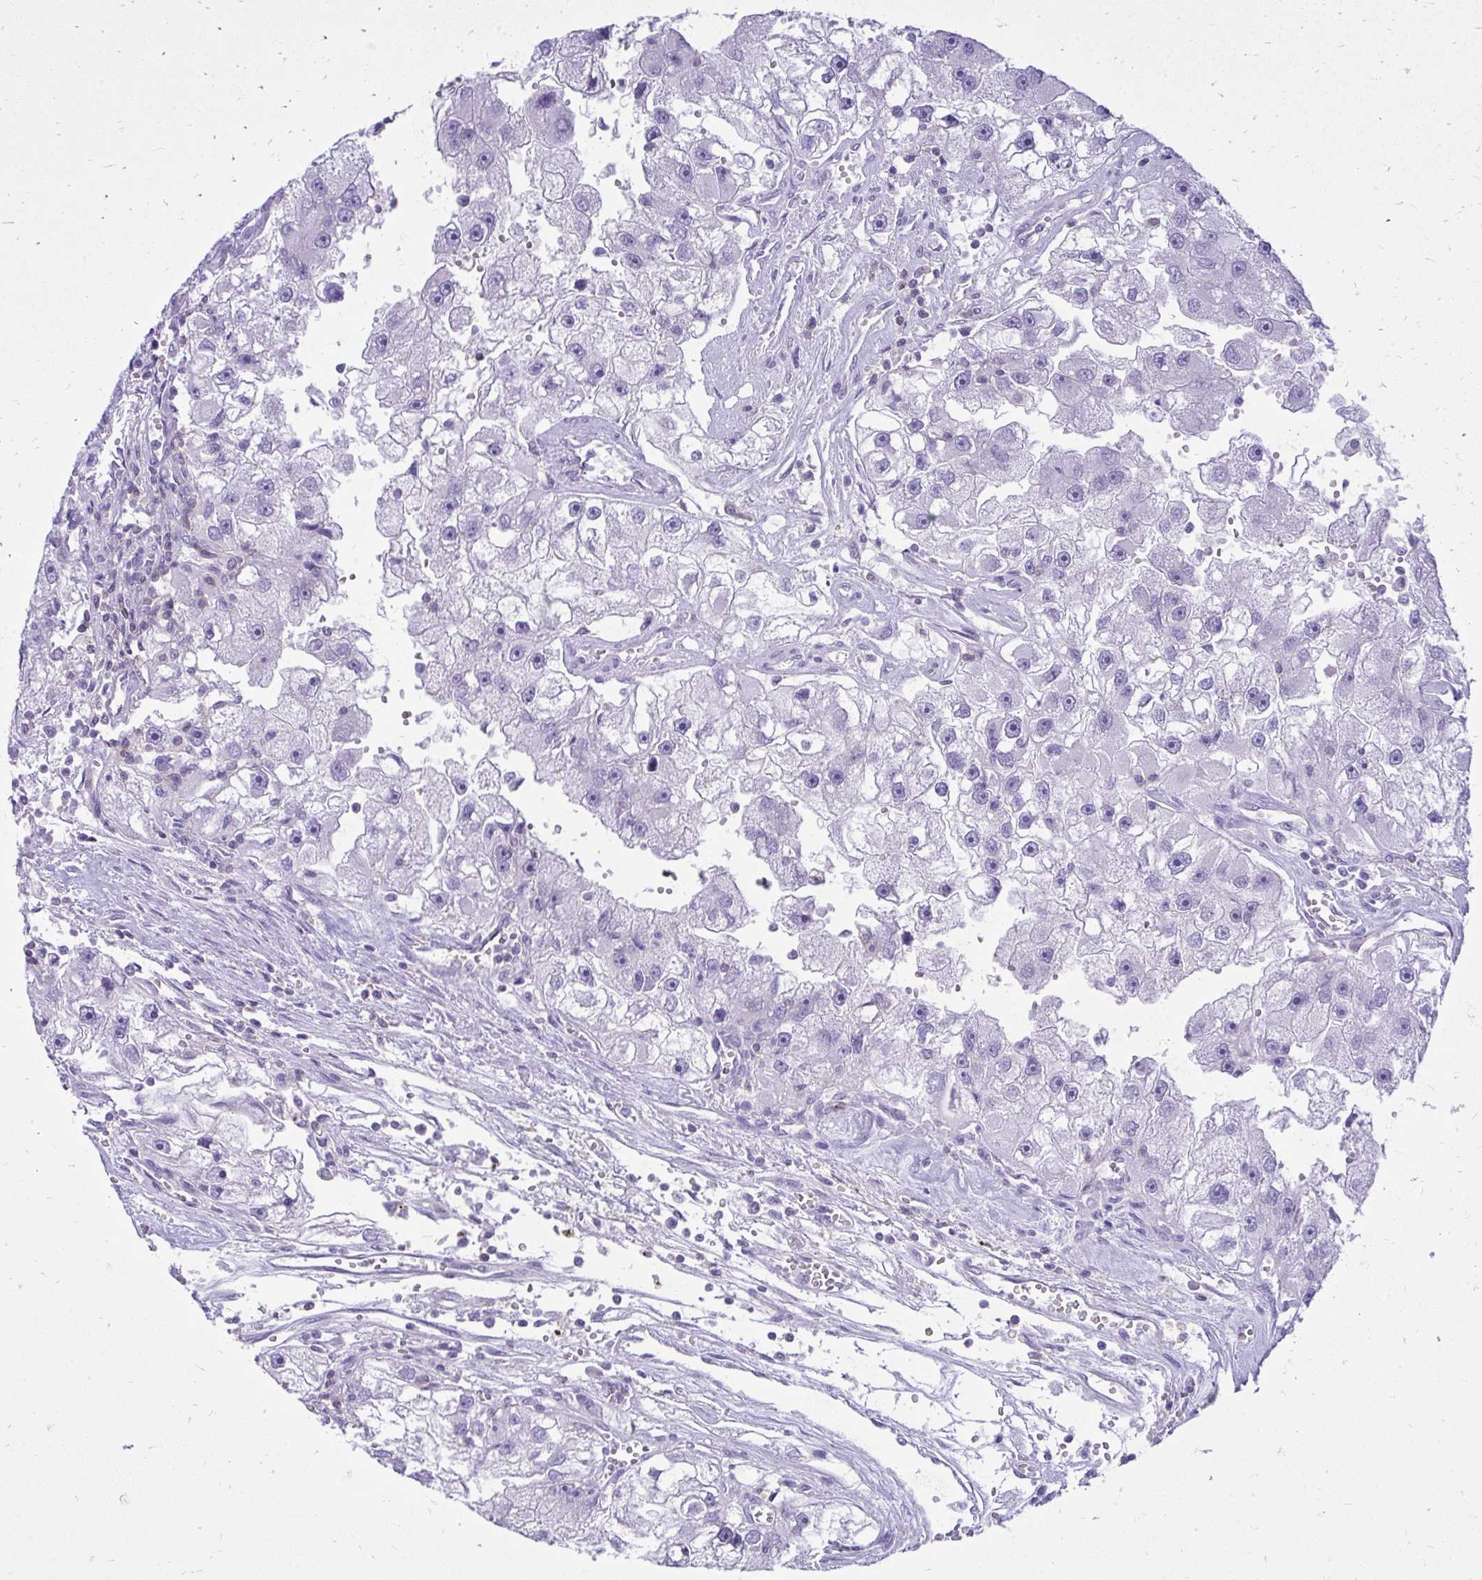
{"staining": {"intensity": "negative", "quantity": "none", "location": "none"}, "tissue": "renal cancer", "cell_type": "Tumor cells", "image_type": "cancer", "snomed": [{"axis": "morphology", "description": "Adenocarcinoma, NOS"}, {"axis": "topography", "description": "Kidney"}], "caption": "Renal adenocarcinoma was stained to show a protein in brown. There is no significant positivity in tumor cells. Brightfield microscopy of immunohistochemistry (IHC) stained with DAB (brown) and hematoxylin (blue), captured at high magnification.", "gene": "GPRIN3", "patient": {"sex": "male", "age": 63}}